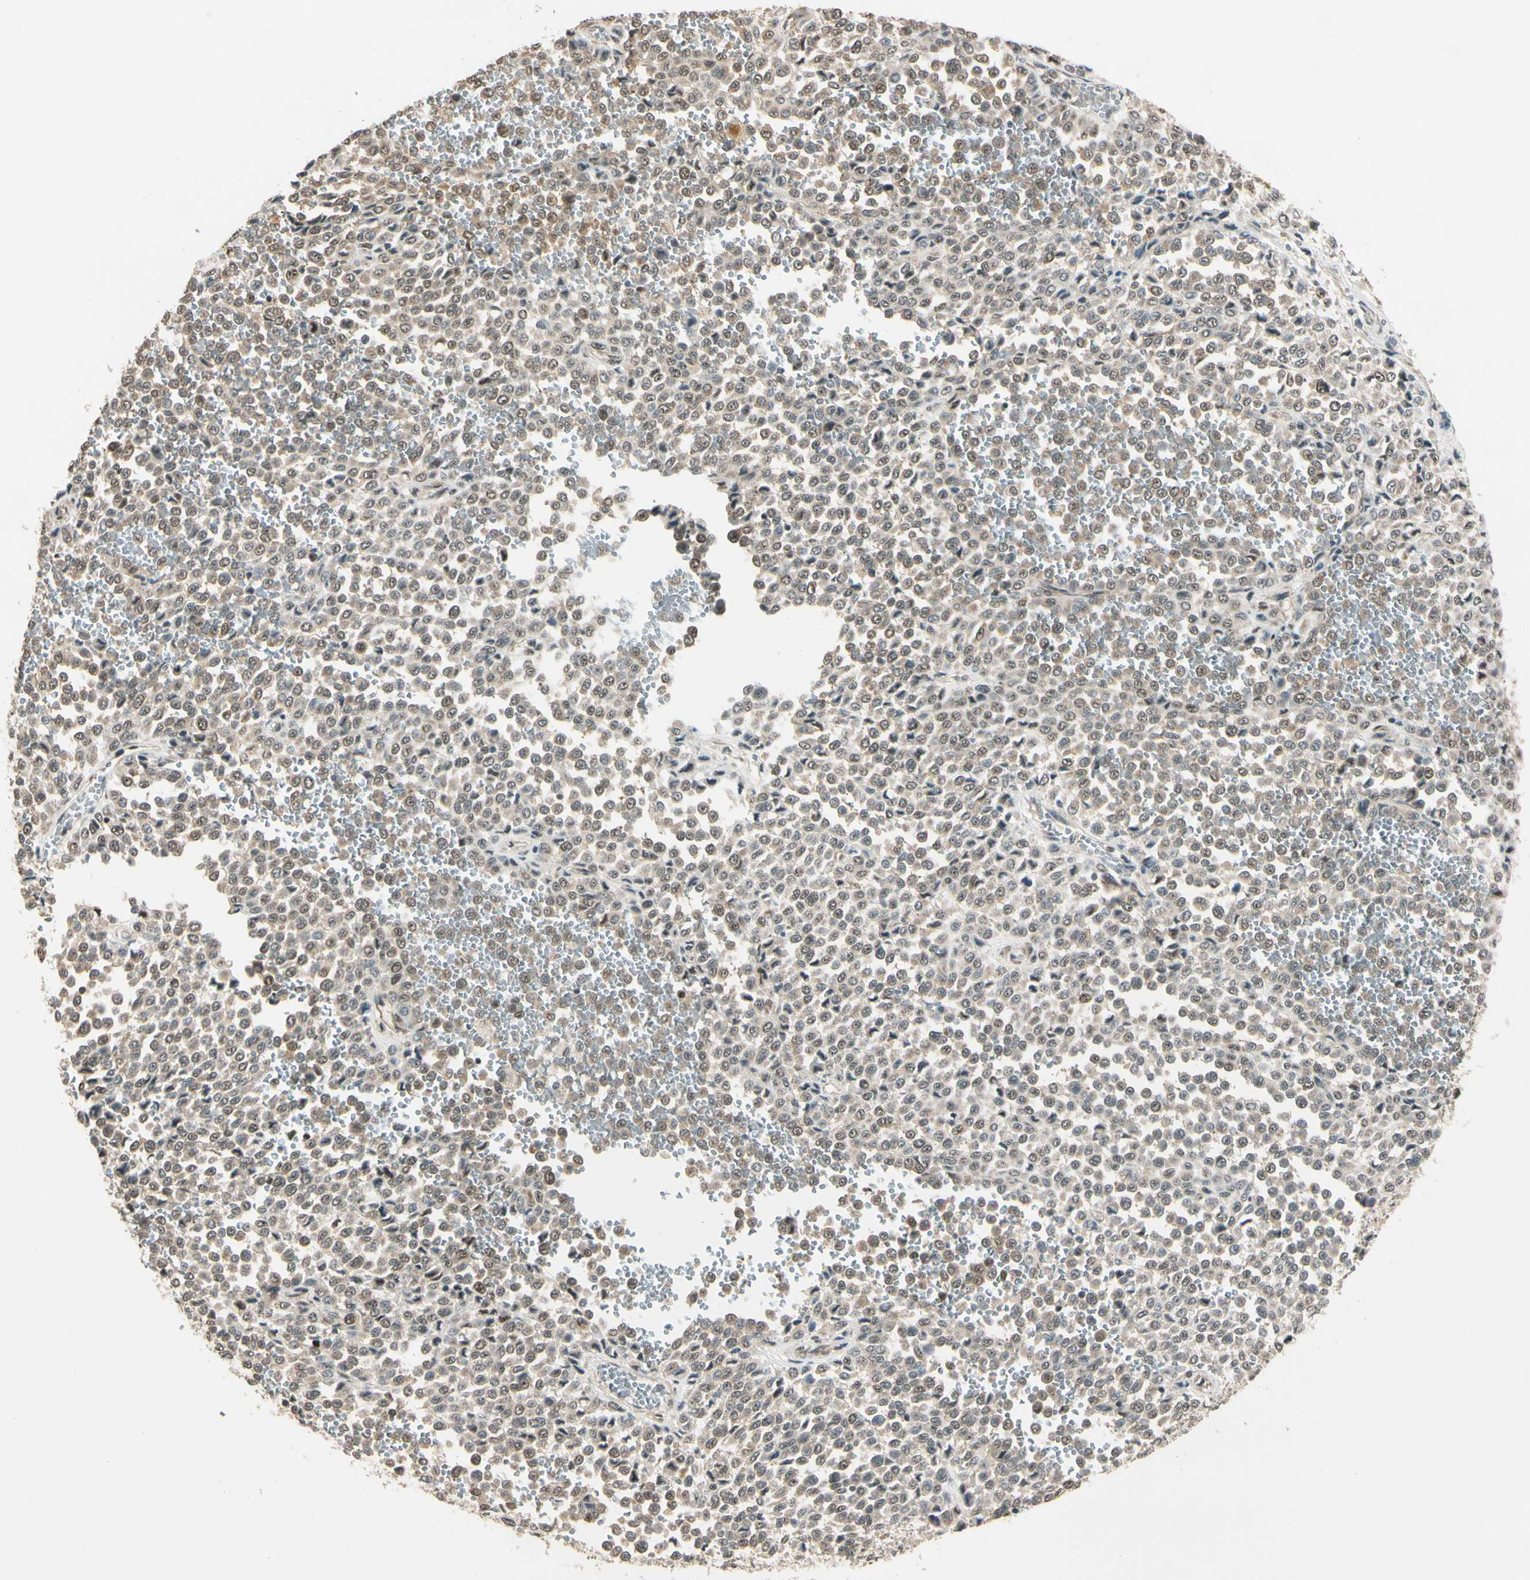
{"staining": {"intensity": "weak", "quantity": ">75%", "location": "cytoplasmic/membranous,nuclear"}, "tissue": "melanoma", "cell_type": "Tumor cells", "image_type": "cancer", "snomed": [{"axis": "morphology", "description": "Malignant melanoma, Metastatic site"}, {"axis": "topography", "description": "Pancreas"}], "caption": "An IHC micrograph of neoplastic tissue is shown. Protein staining in brown shows weak cytoplasmic/membranous and nuclear positivity in malignant melanoma (metastatic site) within tumor cells.", "gene": "MCPH1", "patient": {"sex": "female", "age": 30}}